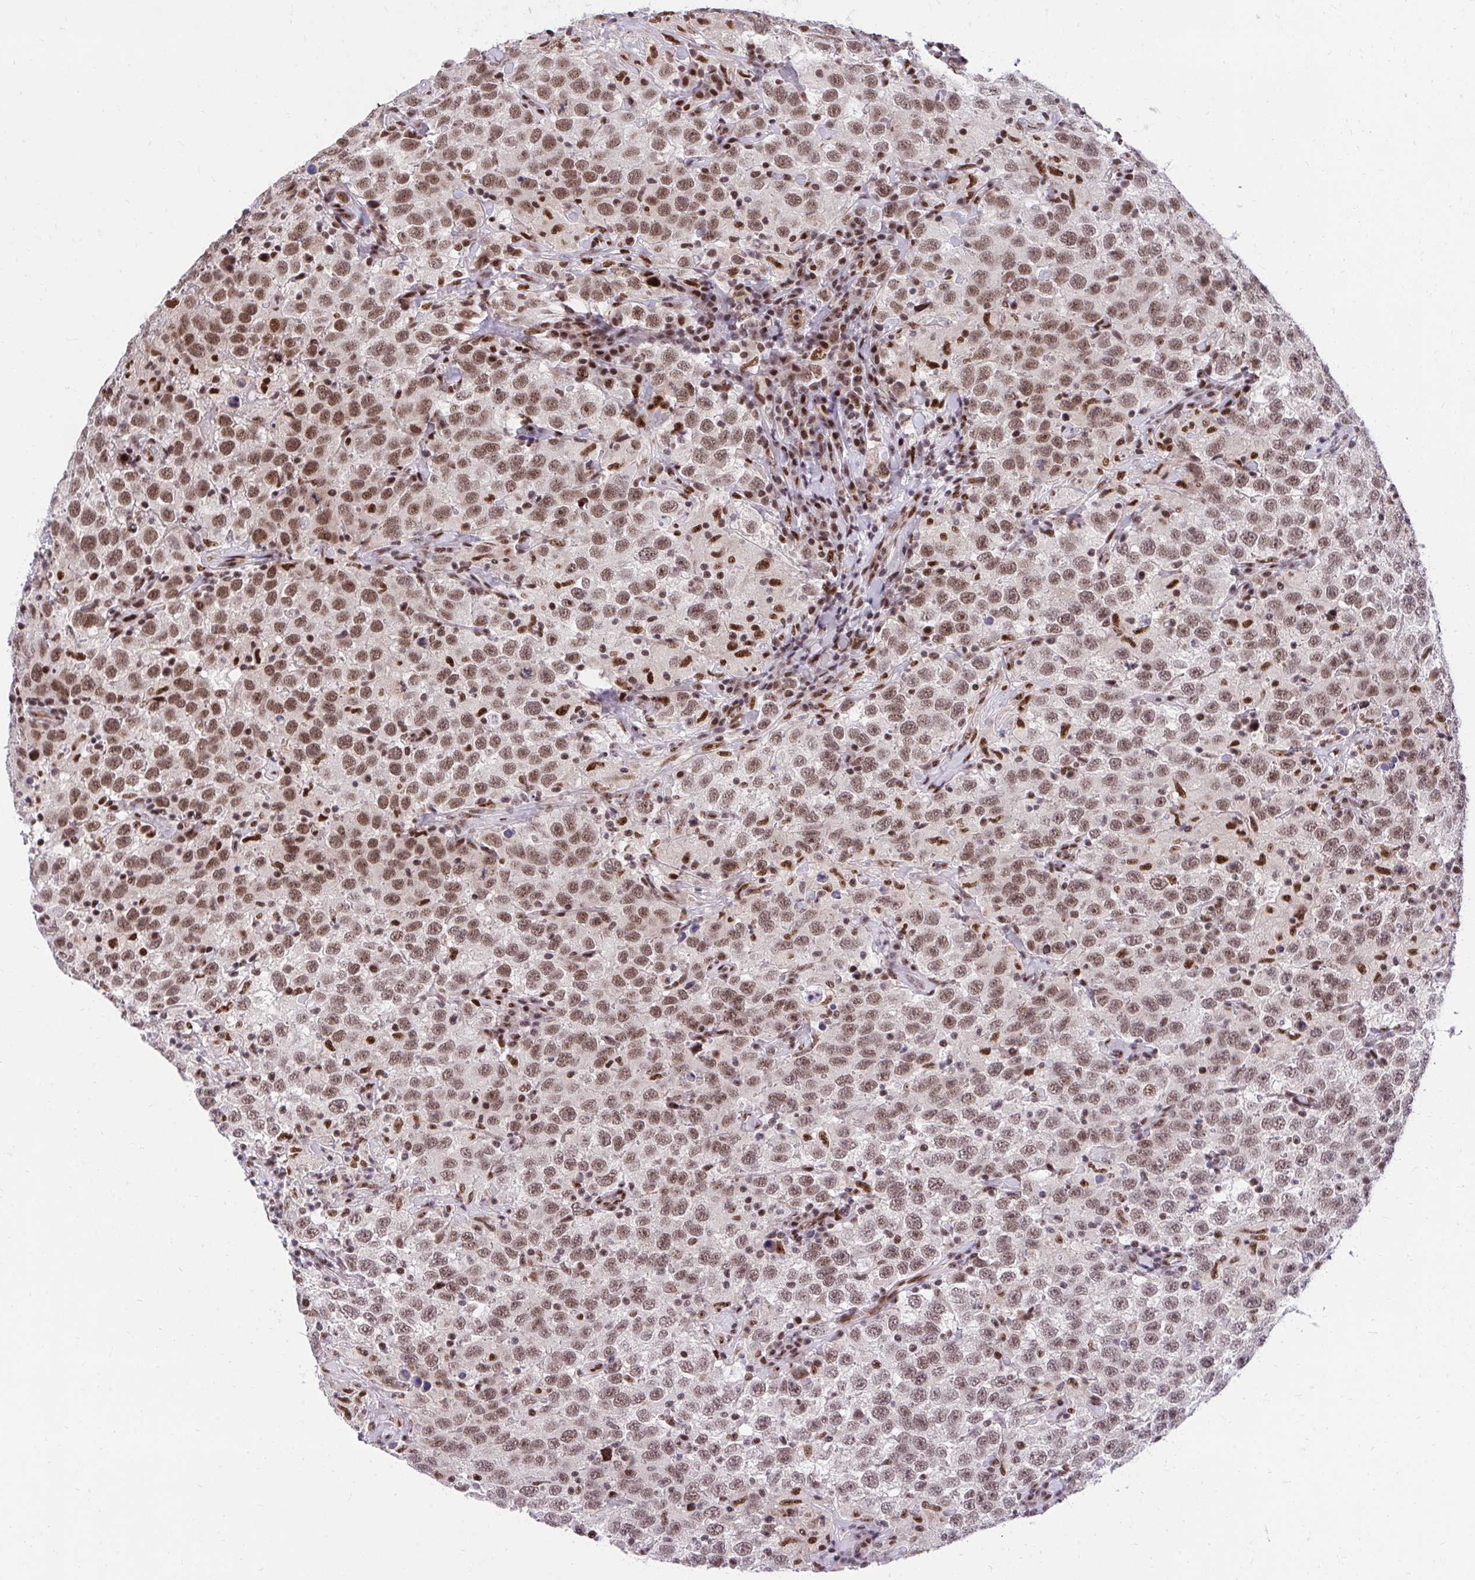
{"staining": {"intensity": "moderate", "quantity": ">75%", "location": "nuclear"}, "tissue": "testis cancer", "cell_type": "Tumor cells", "image_type": "cancer", "snomed": [{"axis": "morphology", "description": "Seminoma, NOS"}, {"axis": "topography", "description": "Testis"}], "caption": "A high-resolution photomicrograph shows immunohistochemistry (IHC) staining of seminoma (testis), which reveals moderate nuclear positivity in about >75% of tumor cells.", "gene": "HOXA4", "patient": {"sex": "male", "age": 41}}